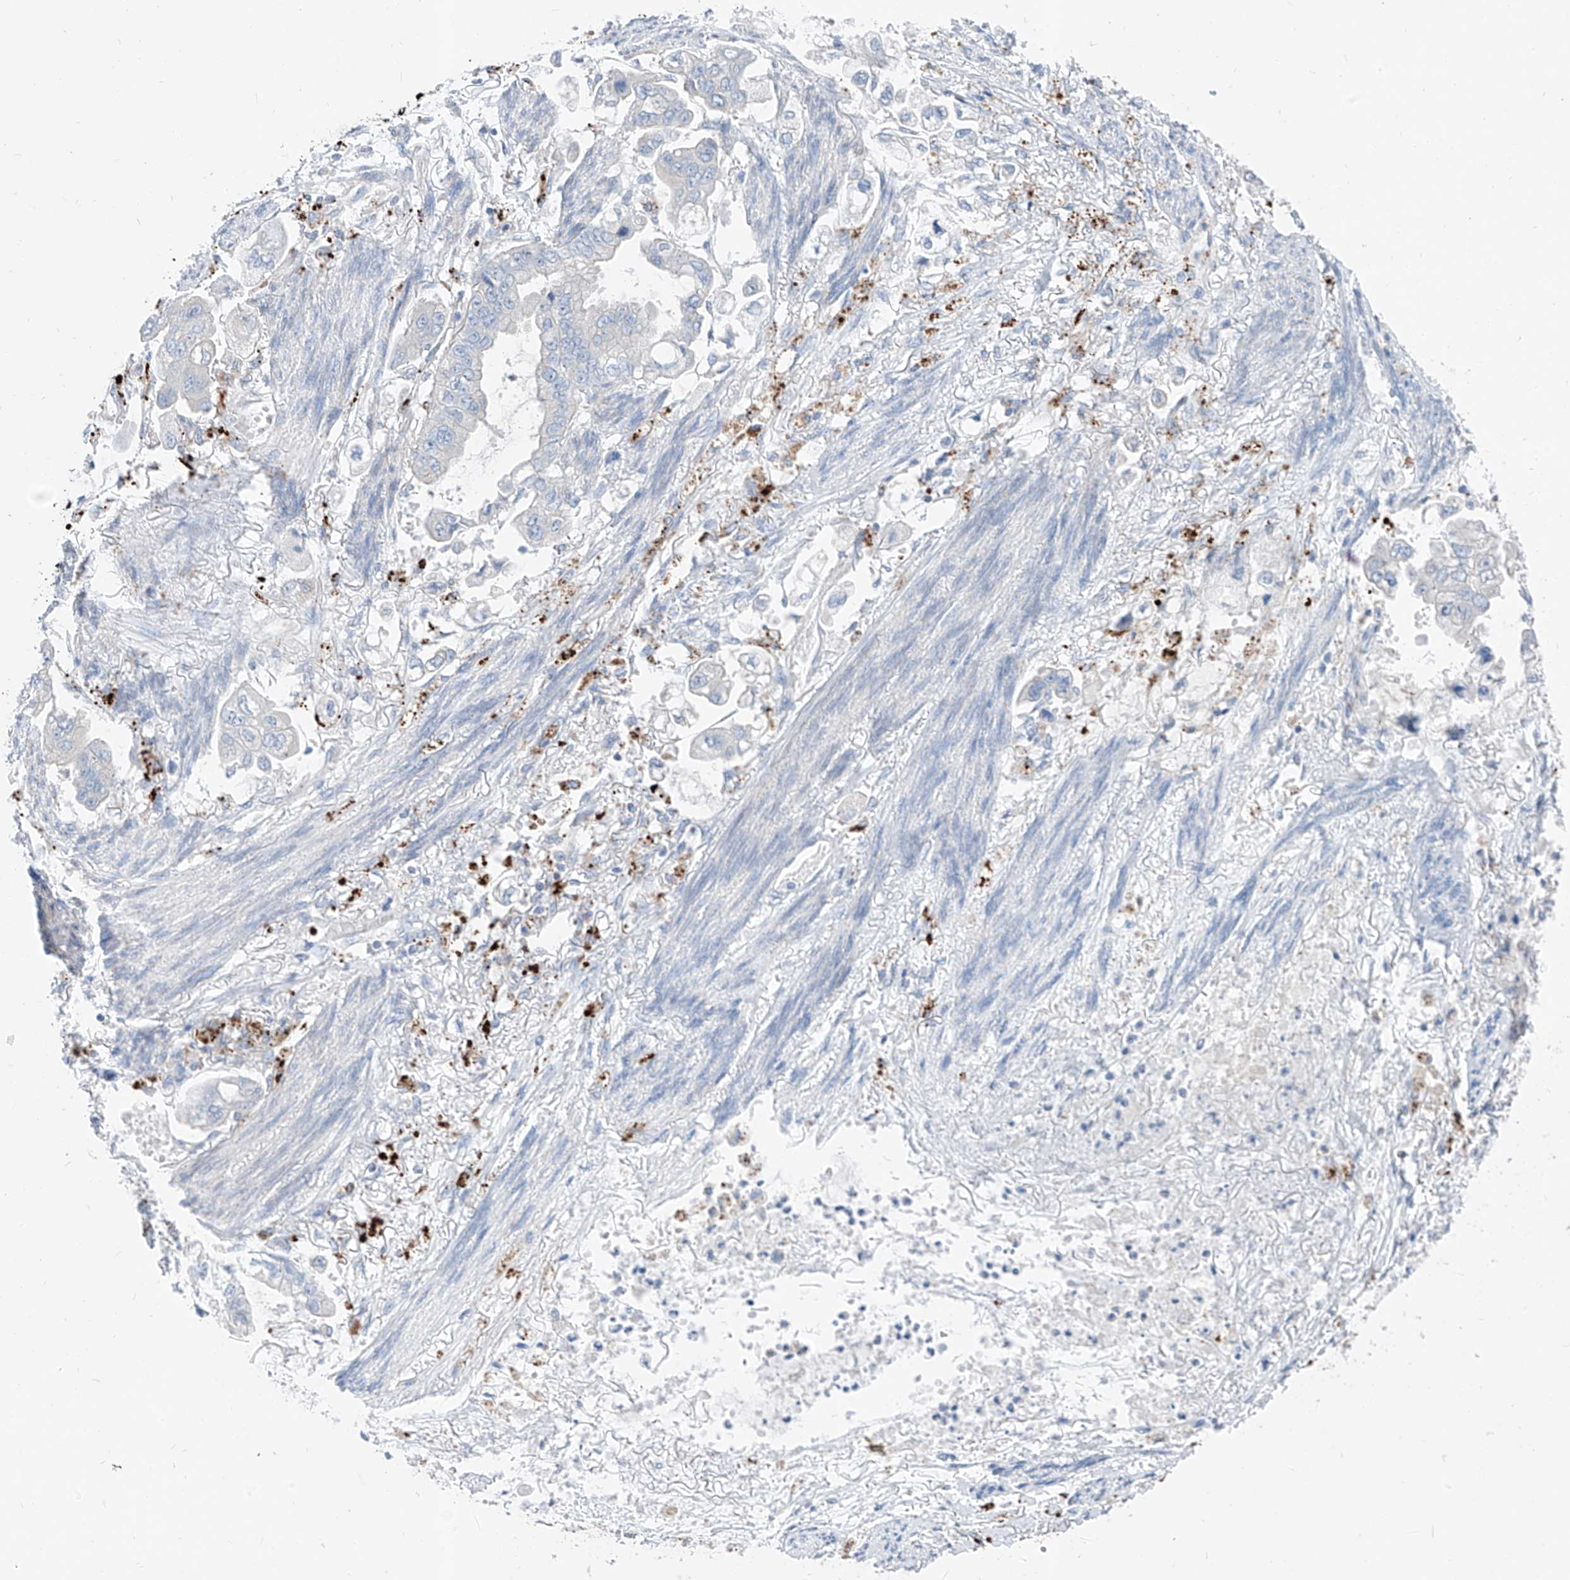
{"staining": {"intensity": "negative", "quantity": "none", "location": "none"}, "tissue": "stomach cancer", "cell_type": "Tumor cells", "image_type": "cancer", "snomed": [{"axis": "morphology", "description": "Adenocarcinoma, NOS"}, {"axis": "topography", "description": "Stomach"}], "caption": "This micrograph is of stomach adenocarcinoma stained with immunohistochemistry to label a protein in brown with the nuclei are counter-stained blue. There is no positivity in tumor cells.", "gene": "GPR137C", "patient": {"sex": "male", "age": 62}}